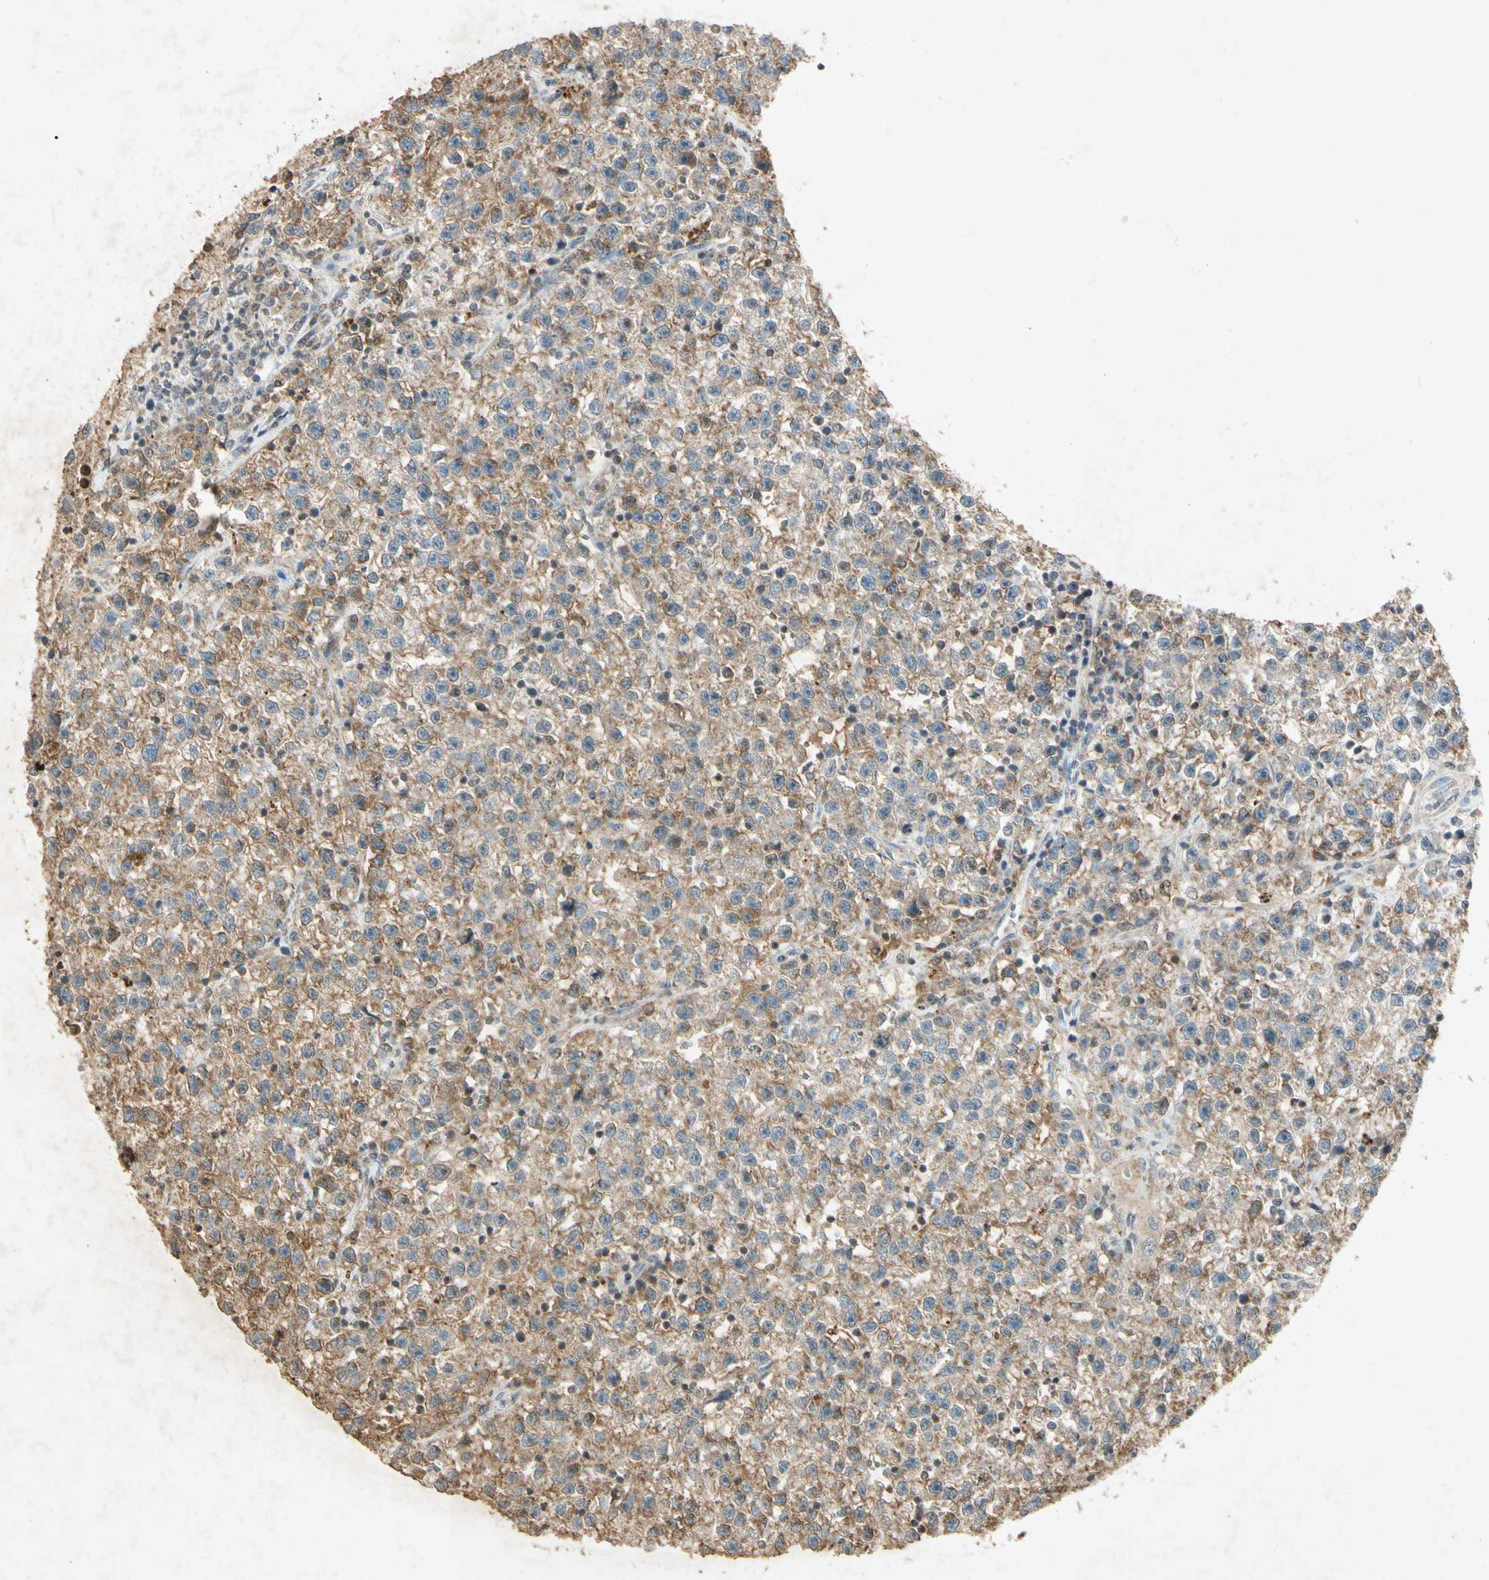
{"staining": {"intensity": "moderate", "quantity": "25%-75%", "location": "cytoplasmic/membranous"}, "tissue": "testis cancer", "cell_type": "Tumor cells", "image_type": "cancer", "snomed": [{"axis": "morphology", "description": "Seminoma, NOS"}, {"axis": "topography", "description": "Testis"}], "caption": "Seminoma (testis) stained with DAB (3,3'-diaminobenzidine) IHC exhibits medium levels of moderate cytoplasmic/membranous expression in approximately 25%-75% of tumor cells. The protein is stained brown, and the nuclei are stained in blue (DAB (3,3'-diaminobenzidine) IHC with brightfield microscopy, high magnification).", "gene": "MSRB1", "patient": {"sex": "male", "age": 22}}